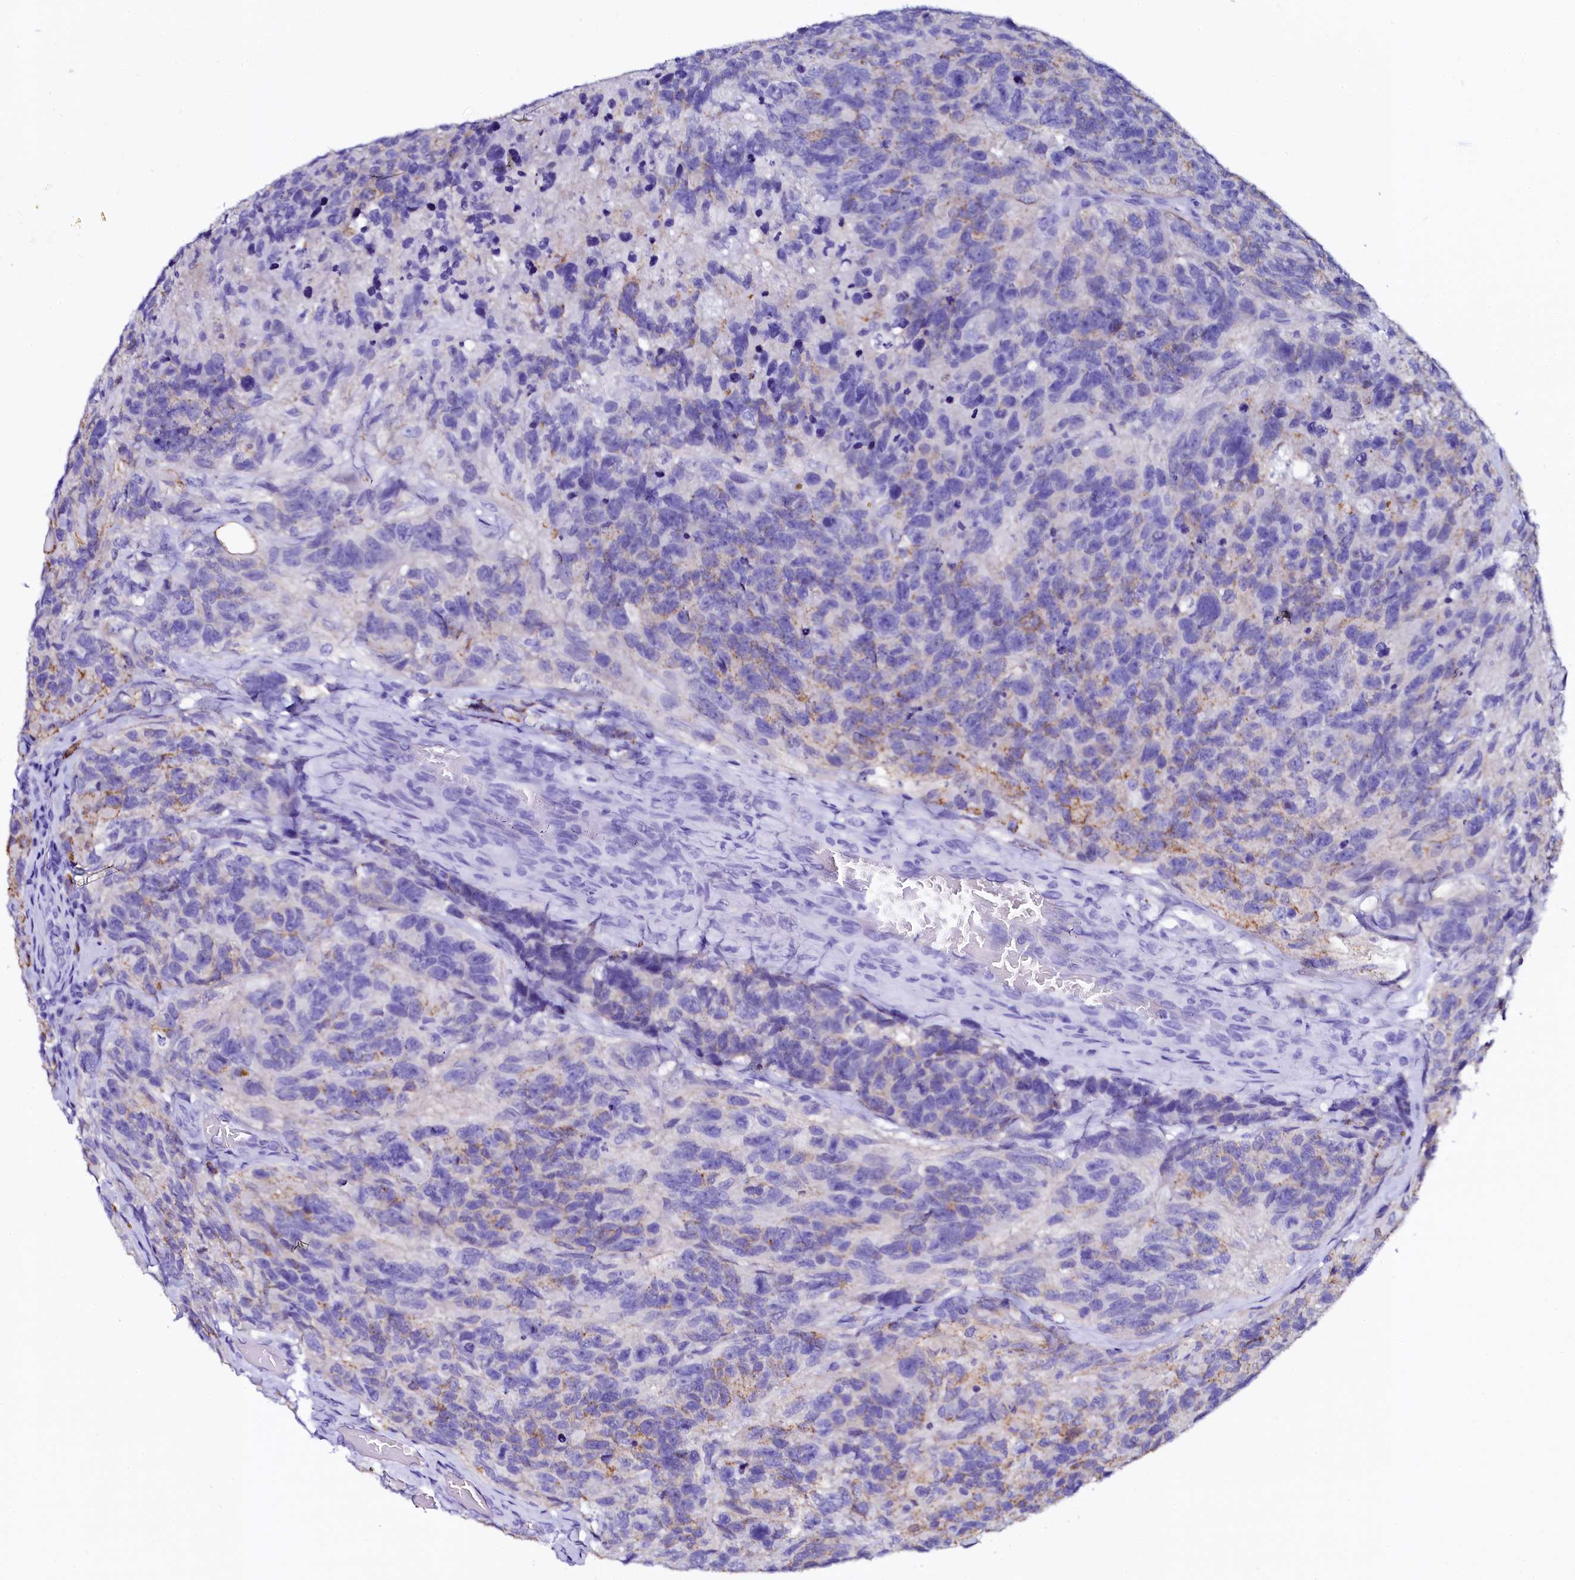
{"staining": {"intensity": "weak", "quantity": "<25%", "location": "cytoplasmic/membranous"}, "tissue": "glioma", "cell_type": "Tumor cells", "image_type": "cancer", "snomed": [{"axis": "morphology", "description": "Glioma, malignant, High grade"}, {"axis": "topography", "description": "Brain"}], "caption": "Immunohistochemistry micrograph of glioma stained for a protein (brown), which shows no staining in tumor cells.", "gene": "SORD", "patient": {"sex": "male", "age": 69}}